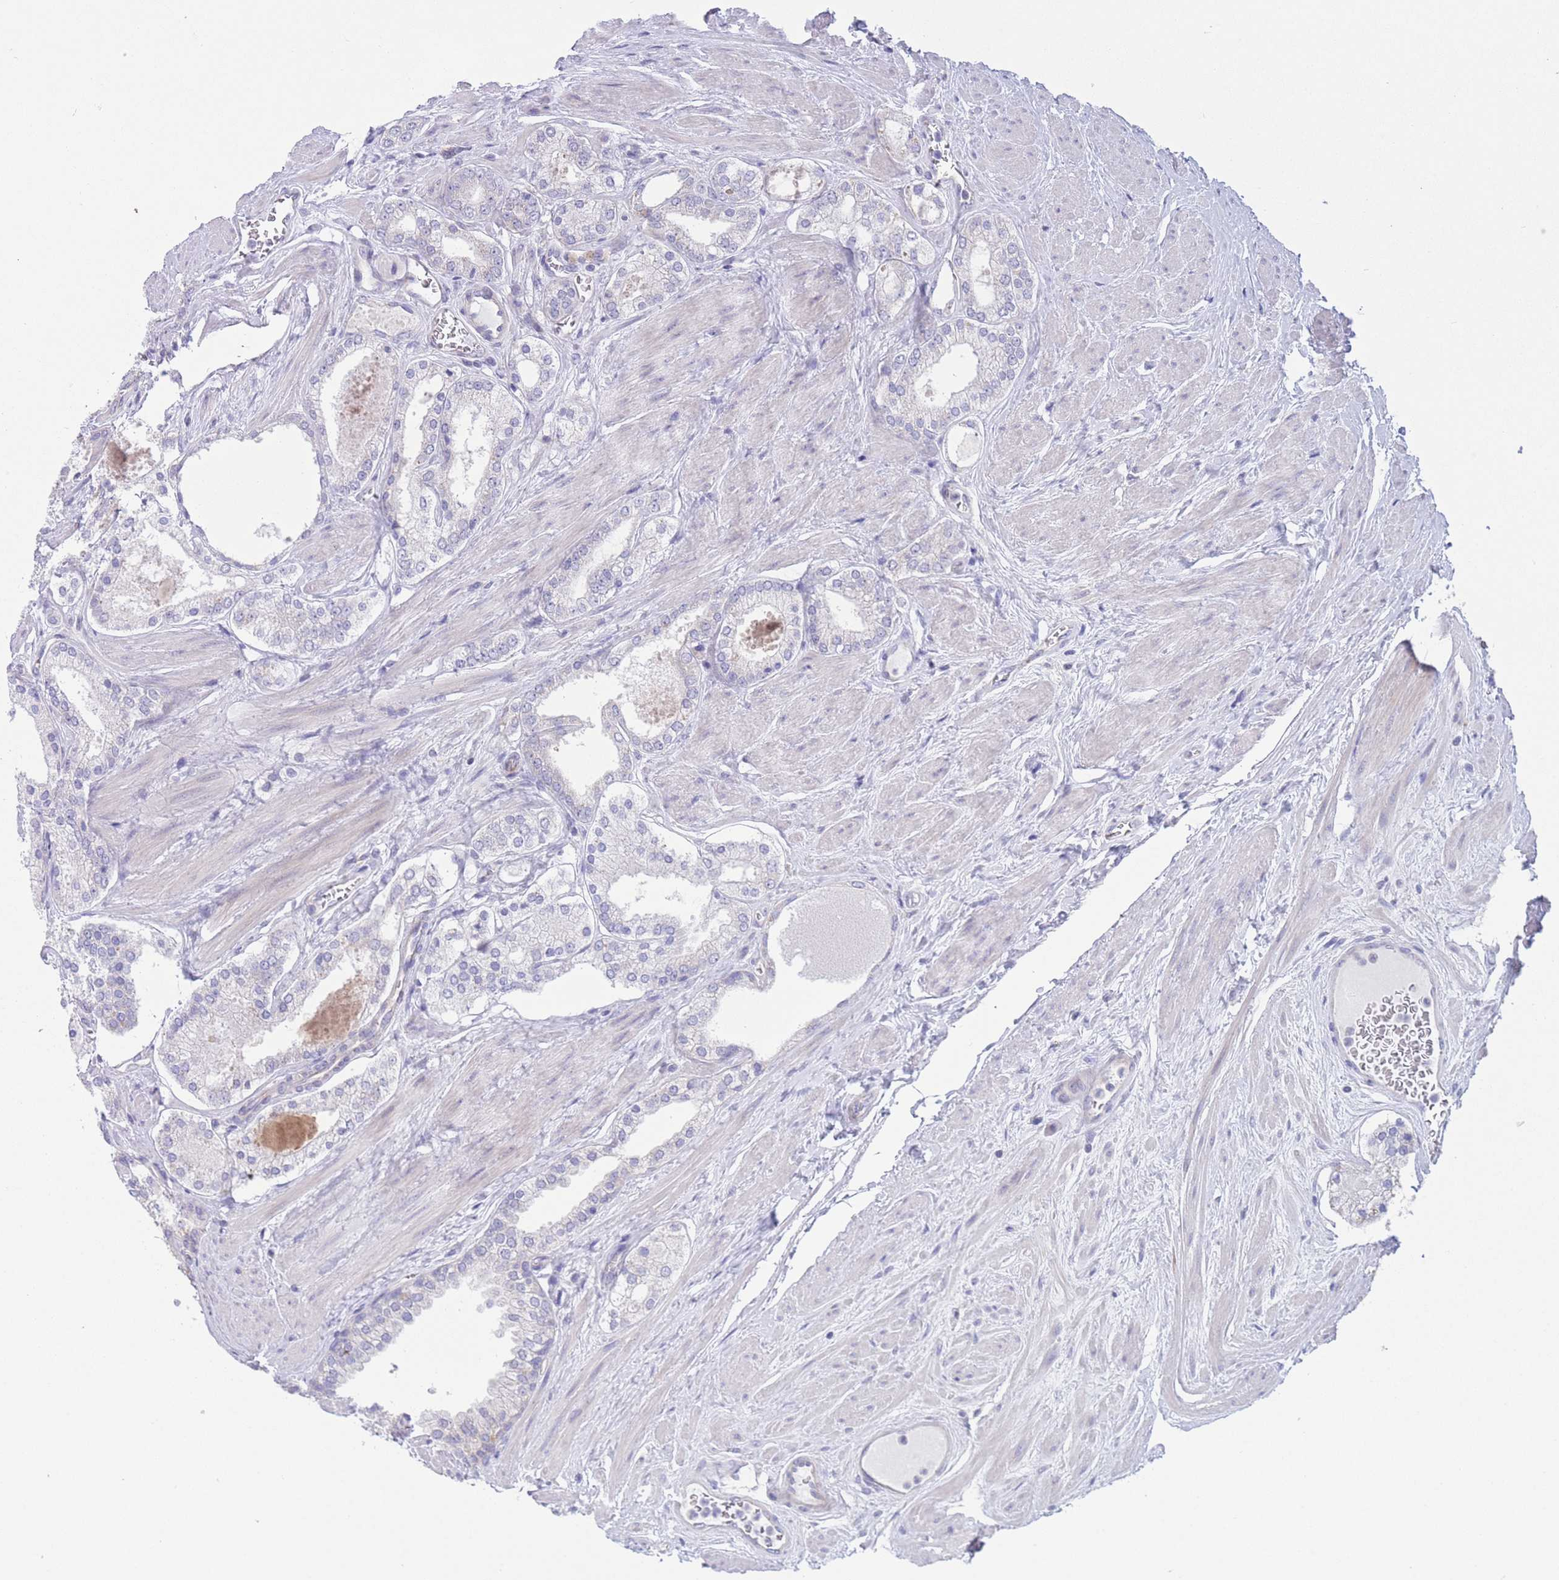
{"staining": {"intensity": "negative", "quantity": "none", "location": "none"}, "tissue": "prostate cancer", "cell_type": "Tumor cells", "image_type": "cancer", "snomed": [{"axis": "morphology", "description": "Adenocarcinoma, Low grade"}, {"axis": "topography", "description": "Prostate"}], "caption": "The photomicrograph exhibits no significant positivity in tumor cells of prostate cancer (low-grade adenocarcinoma).", "gene": "ALS2CL", "patient": {"sex": "male", "age": 42}}